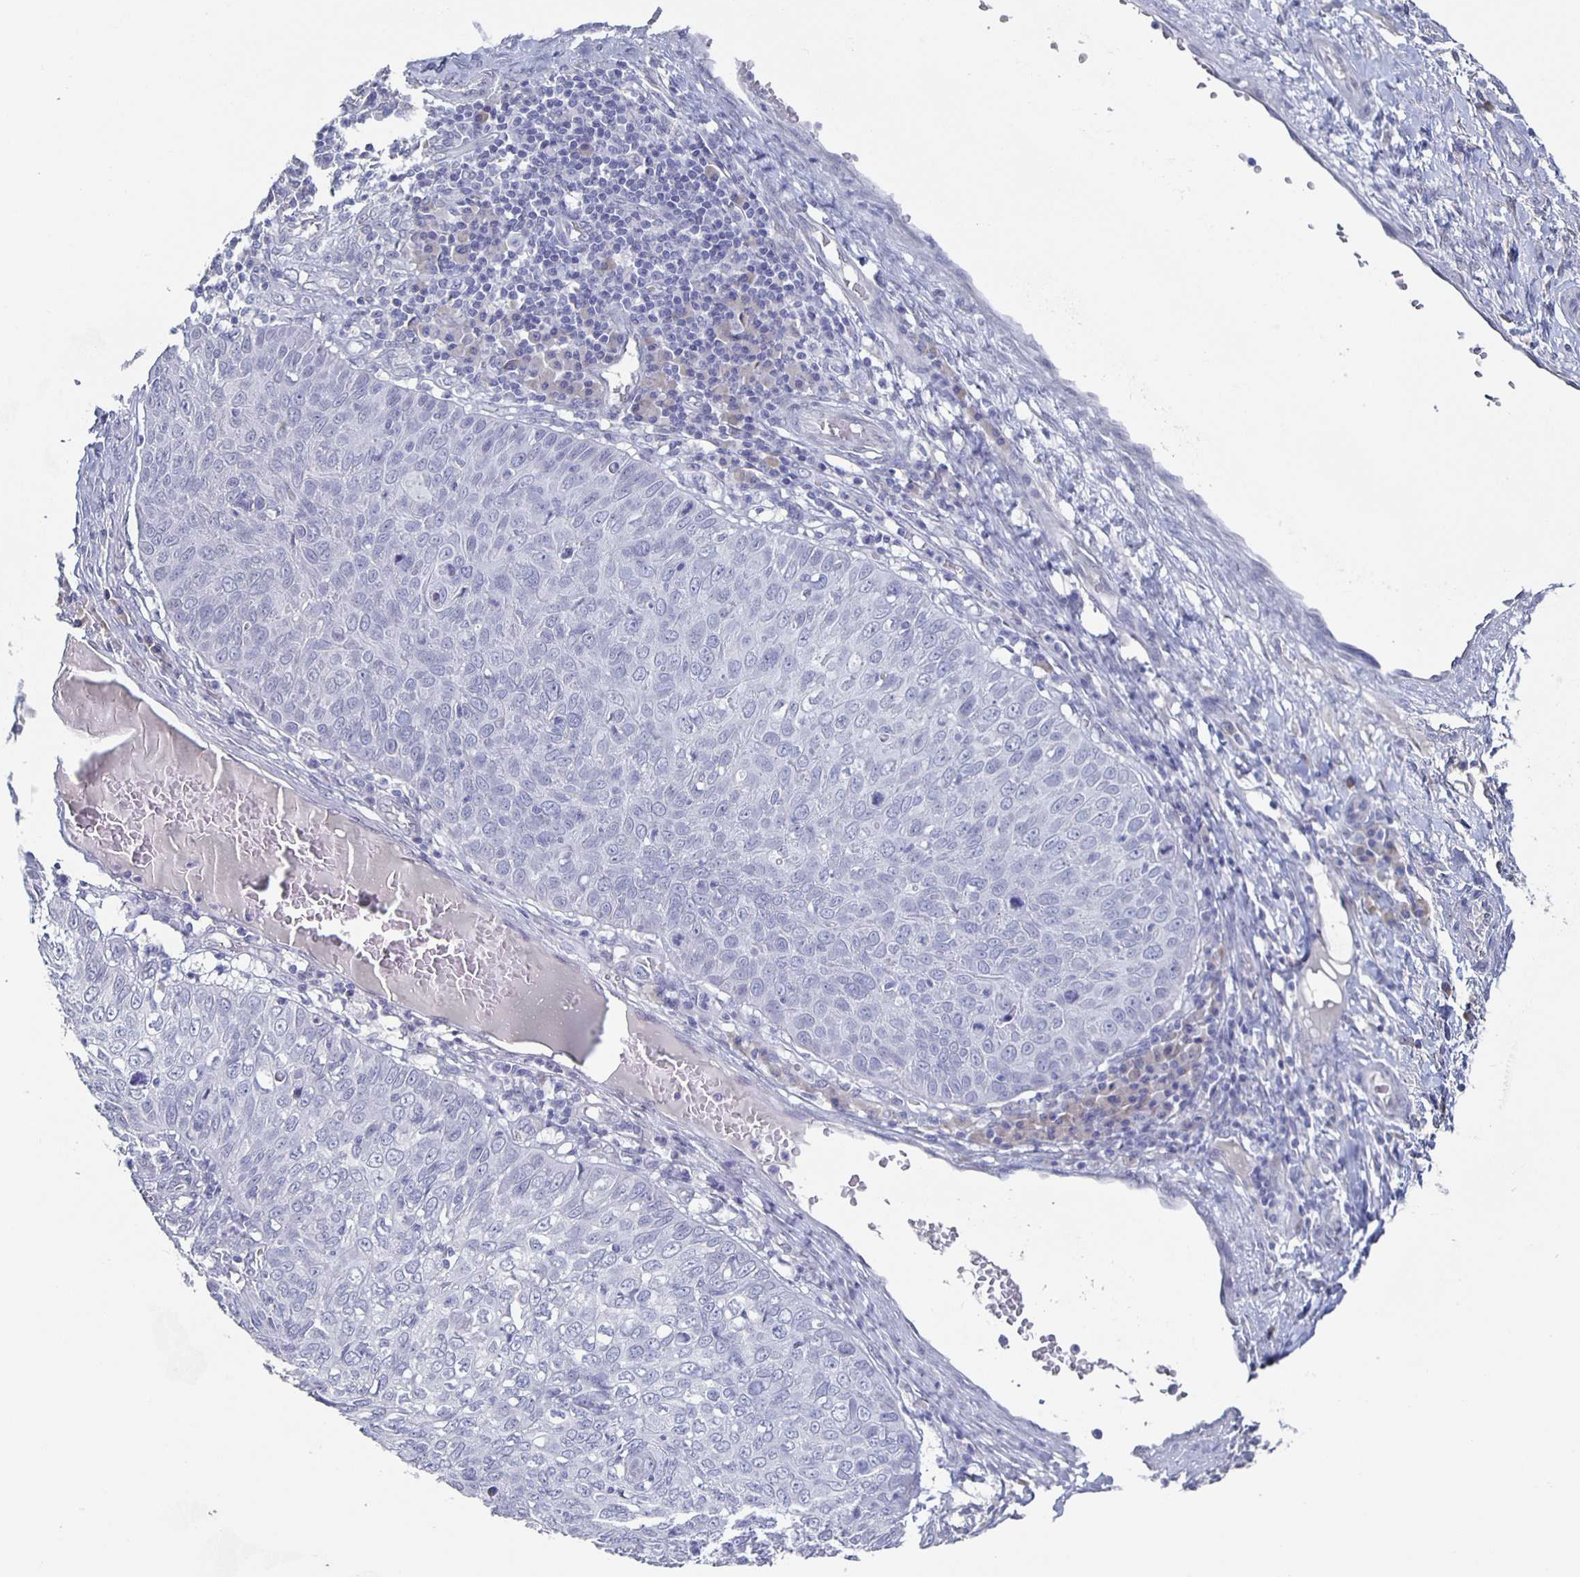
{"staining": {"intensity": "negative", "quantity": "none", "location": "none"}, "tissue": "skin cancer", "cell_type": "Tumor cells", "image_type": "cancer", "snomed": [{"axis": "morphology", "description": "Squamous cell carcinoma, NOS"}, {"axis": "topography", "description": "Skin"}], "caption": "Tumor cells show no significant expression in squamous cell carcinoma (skin). Nuclei are stained in blue.", "gene": "CCDC17", "patient": {"sex": "male", "age": 87}}